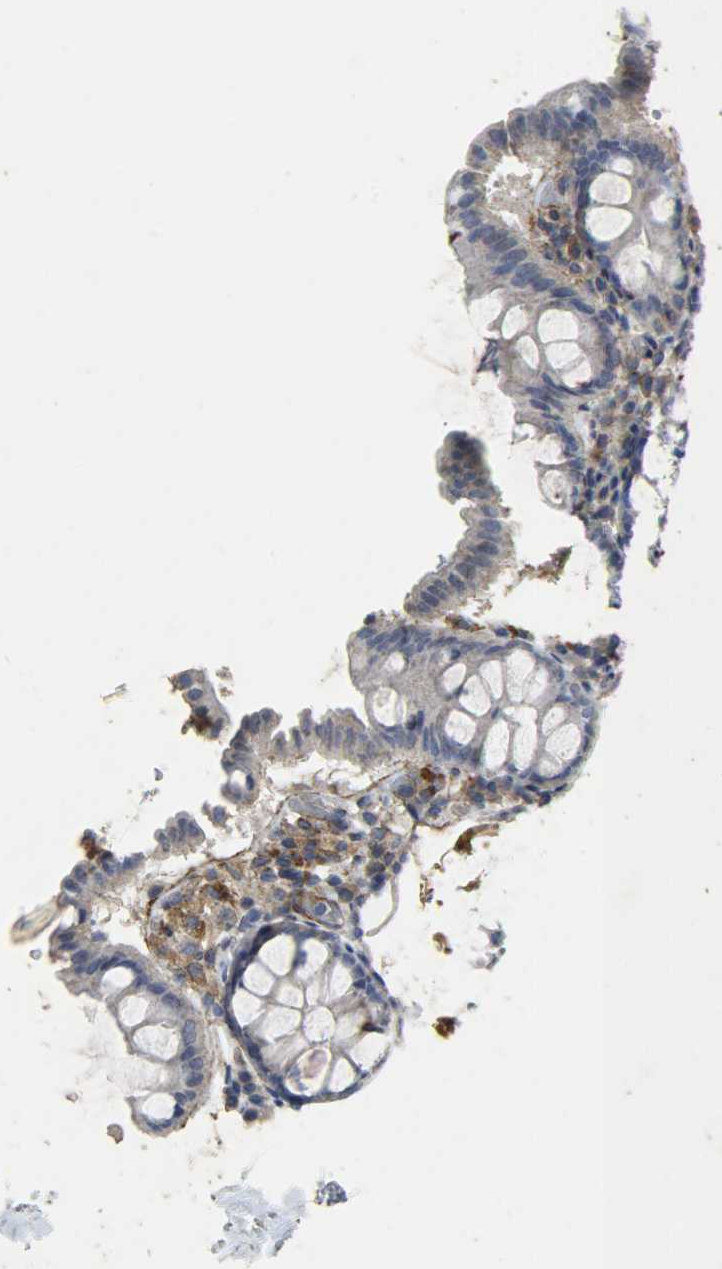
{"staining": {"intensity": "negative", "quantity": "none", "location": "none"}, "tissue": "colon", "cell_type": "Glandular cells", "image_type": "normal", "snomed": [{"axis": "morphology", "description": "Normal tissue, NOS"}, {"axis": "topography", "description": "Colon"}], "caption": "This is an IHC micrograph of unremarkable colon. There is no staining in glandular cells.", "gene": "TPM4", "patient": {"sex": "female", "age": 61}}